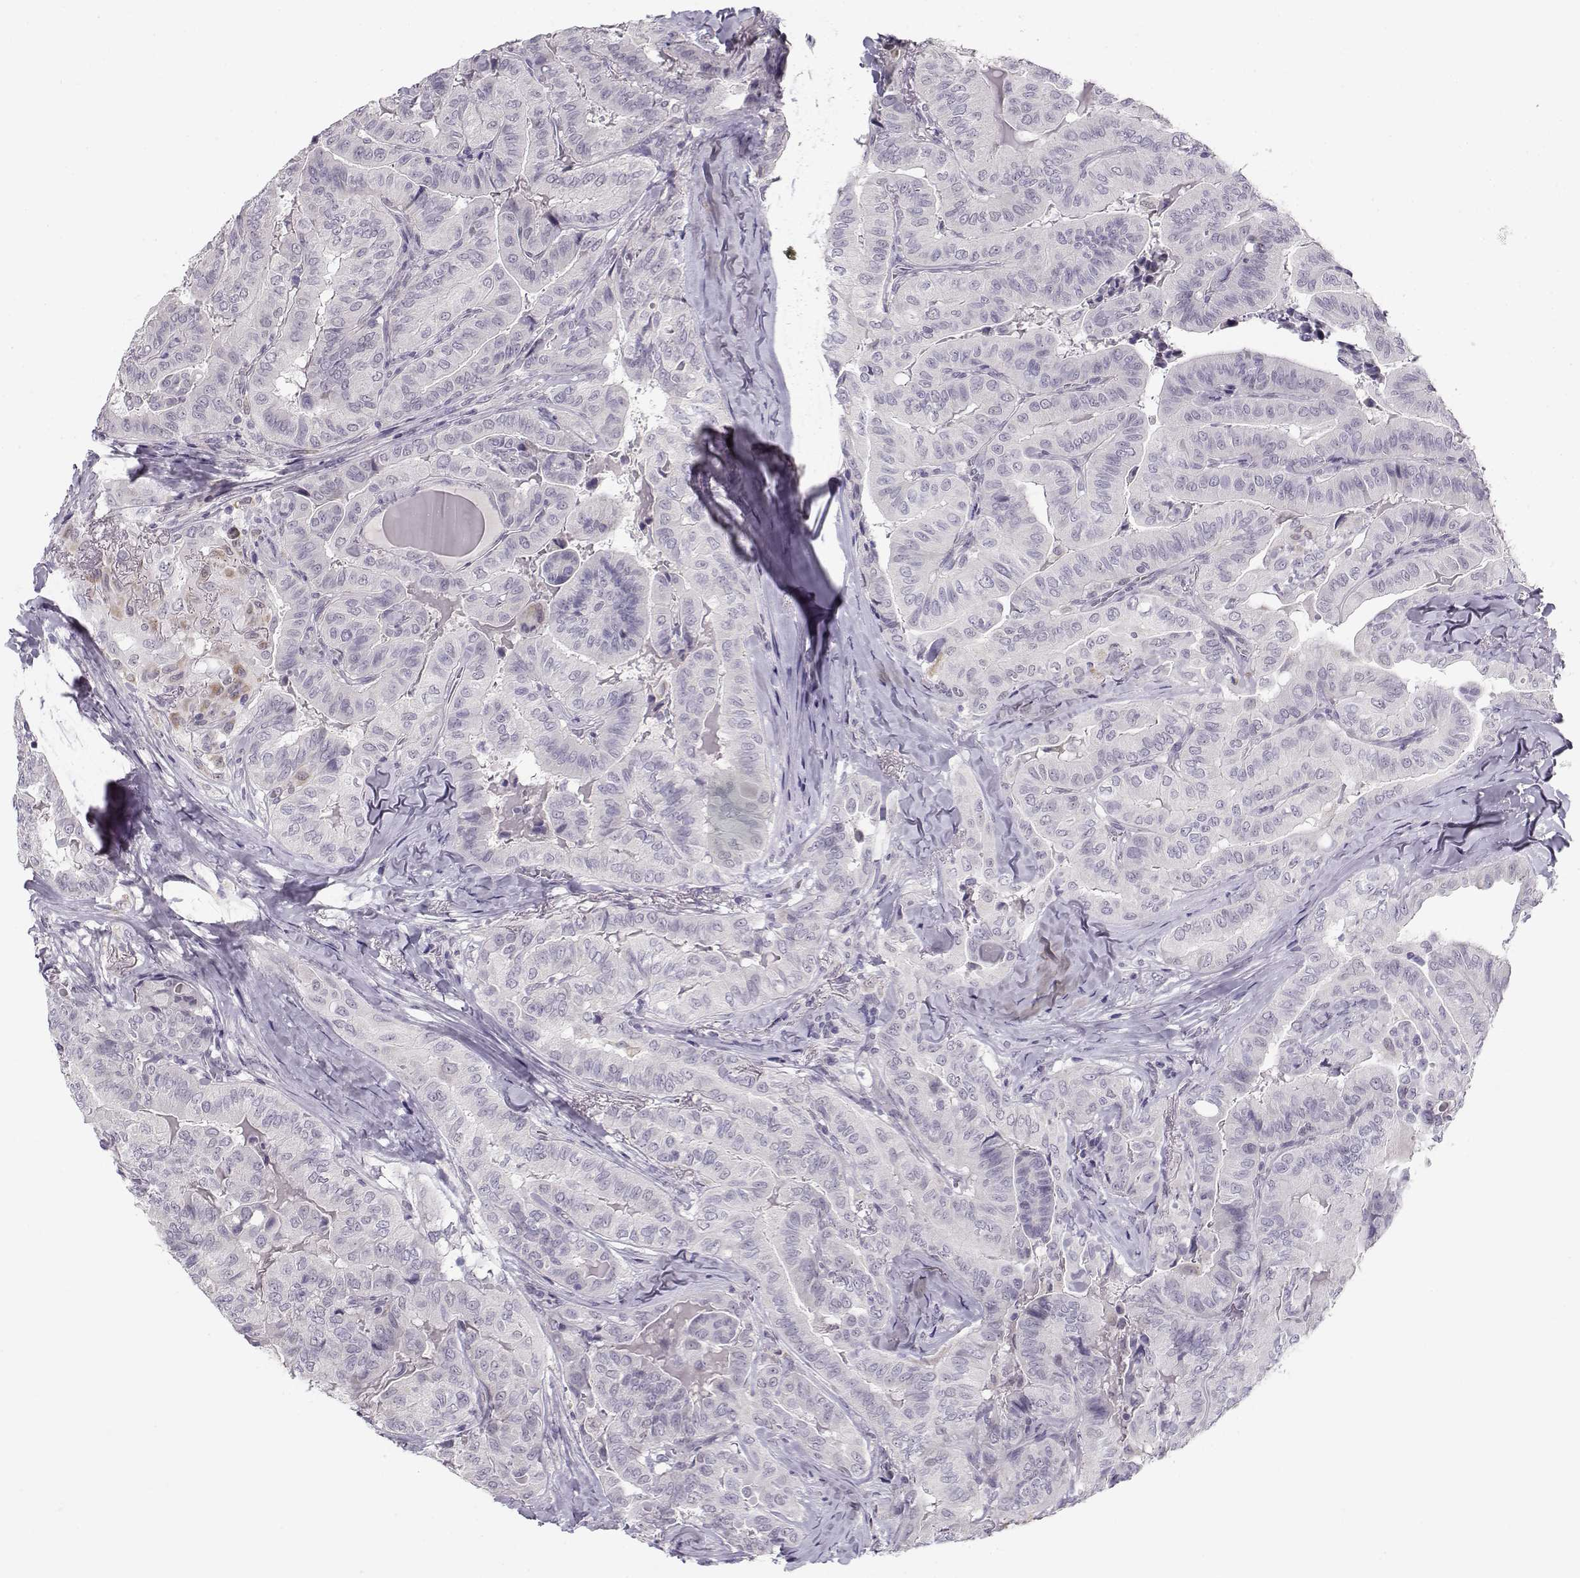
{"staining": {"intensity": "negative", "quantity": "none", "location": "none"}, "tissue": "thyroid cancer", "cell_type": "Tumor cells", "image_type": "cancer", "snomed": [{"axis": "morphology", "description": "Papillary adenocarcinoma, NOS"}, {"axis": "topography", "description": "Thyroid gland"}], "caption": "Tumor cells show no significant positivity in thyroid cancer (papillary adenocarcinoma). The staining is performed using DAB brown chromogen with nuclei counter-stained in using hematoxylin.", "gene": "C16orf86", "patient": {"sex": "female", "age": 68}}